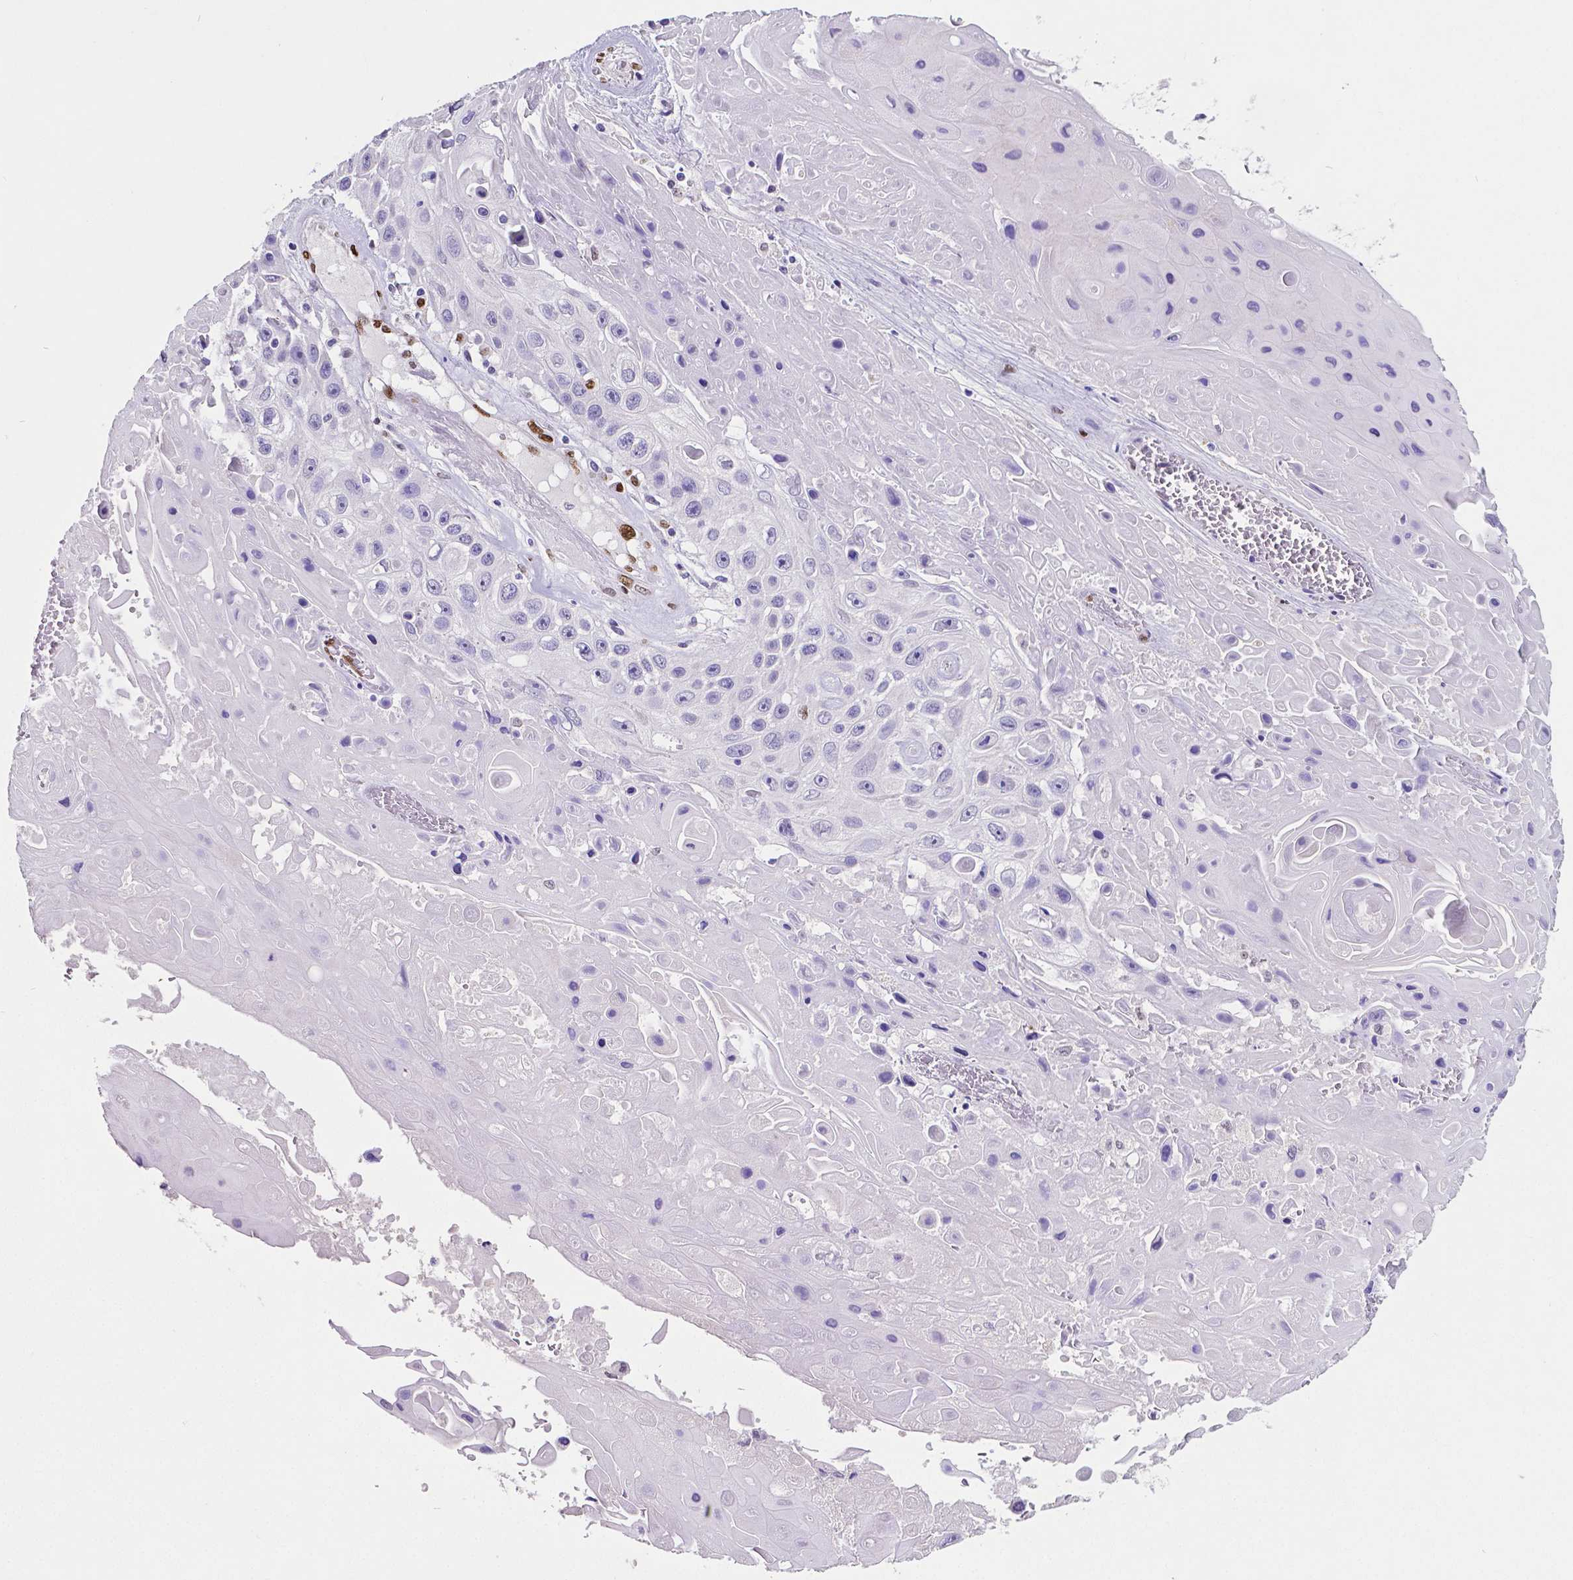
{"staining": {"intensity": "negative", "quantity": "none", "location": "none"}, "tissue": "skin cancer", "cell_type": "Tumor cells", "image_type": "cancer", "snomed": [{"axis": "morphology", "description": "Squamous cell carcinoma, NOS"}, {"axis": "topography", "description": "Skin"}], "caption": "Immunohistochemistry image of neoplastic tissue: human squamous cell carcinoma (skin) stained with DAB exhibits no significant protein expression in tumor cells.", "gene": "MEF2C", "patient": {"sex": "male", "age": 82}}